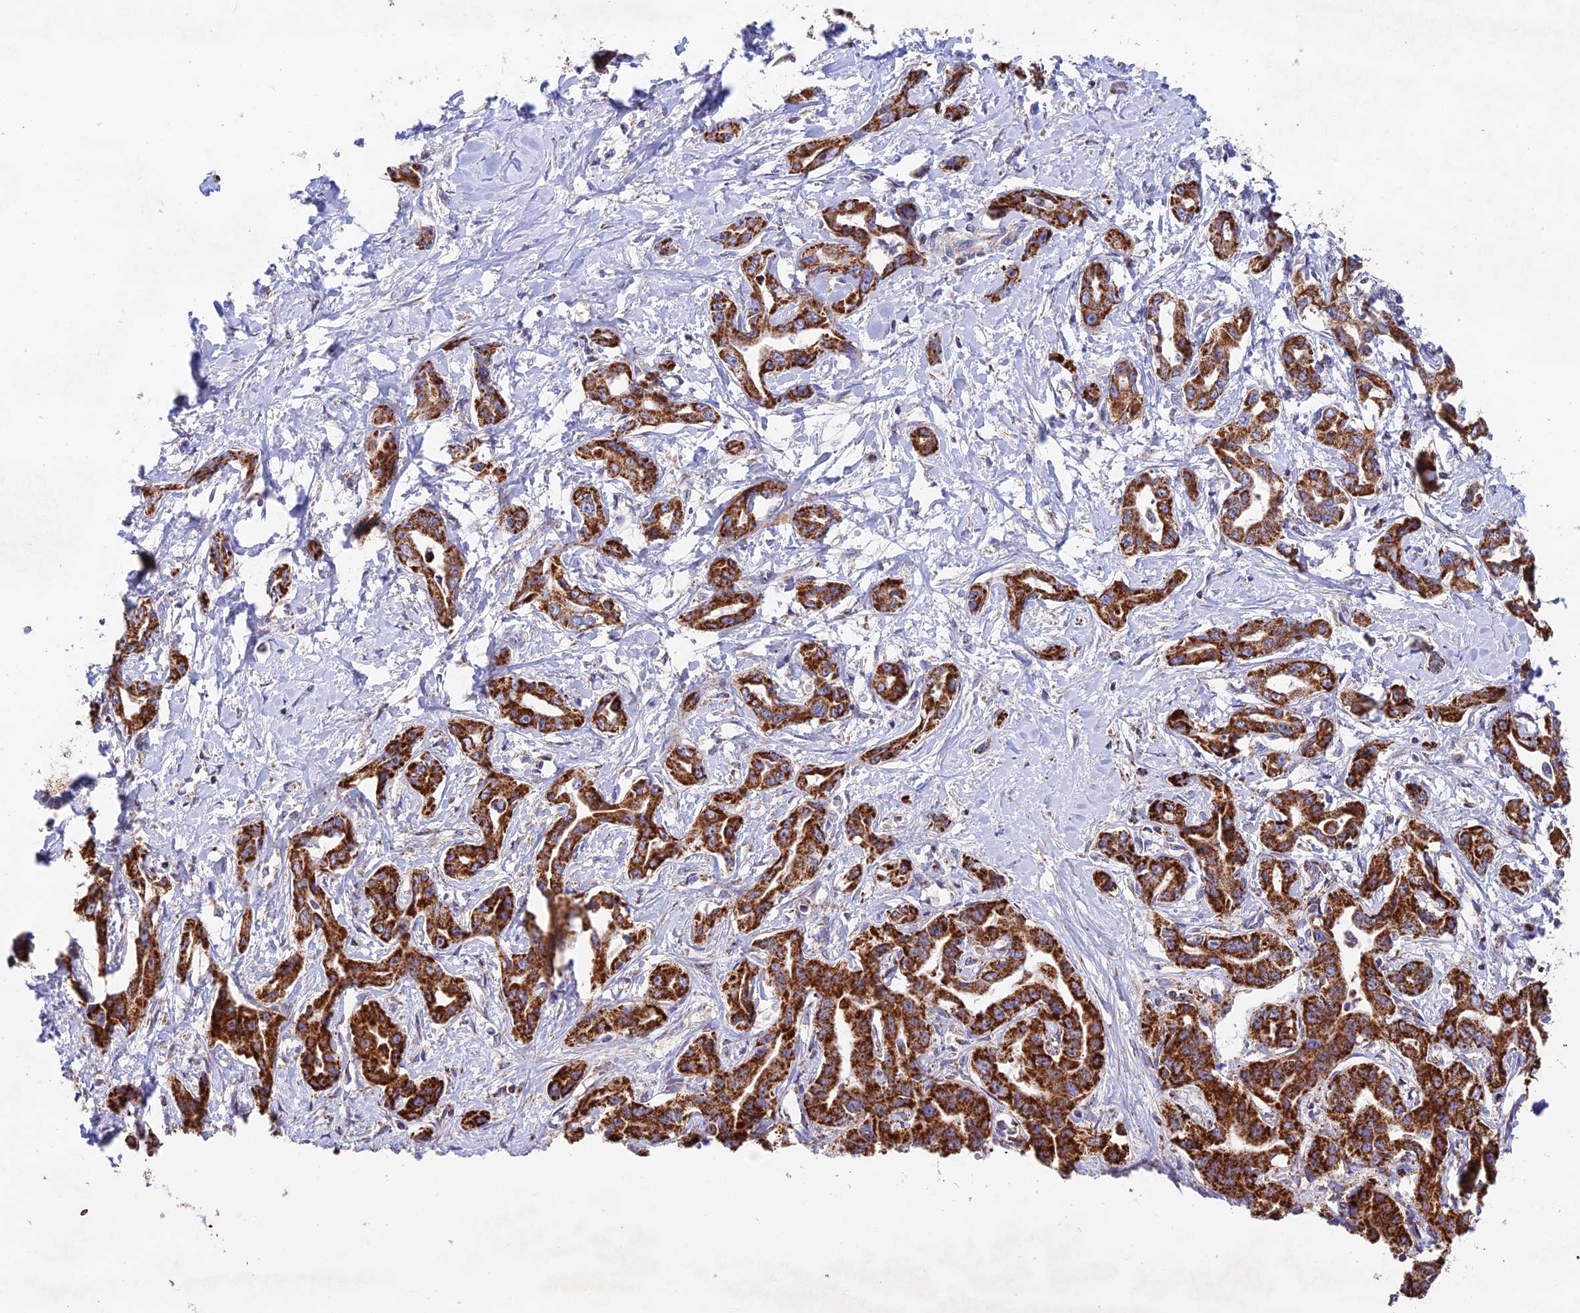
{"staining": {"intensity": "strong", "quantity": ">75%", "location": "cytoplasmic/membranous"}, "tissue": "liver cancer", "cell_type": "Tumor cells", "image_type": "cancer", "snomed": [{"axis": "morphology", "description": "Cholangiocarcinoma"}, {"axis": "topography", "description": "Liver"}], "caption": "Human liver cancer stained with a brown dye reveals strong cytoplasmic/membranous positive expression in approximately >75% of tumor cells.", "gene": "KHDC3L", "patient": {"sex": "male", "age": 59}}